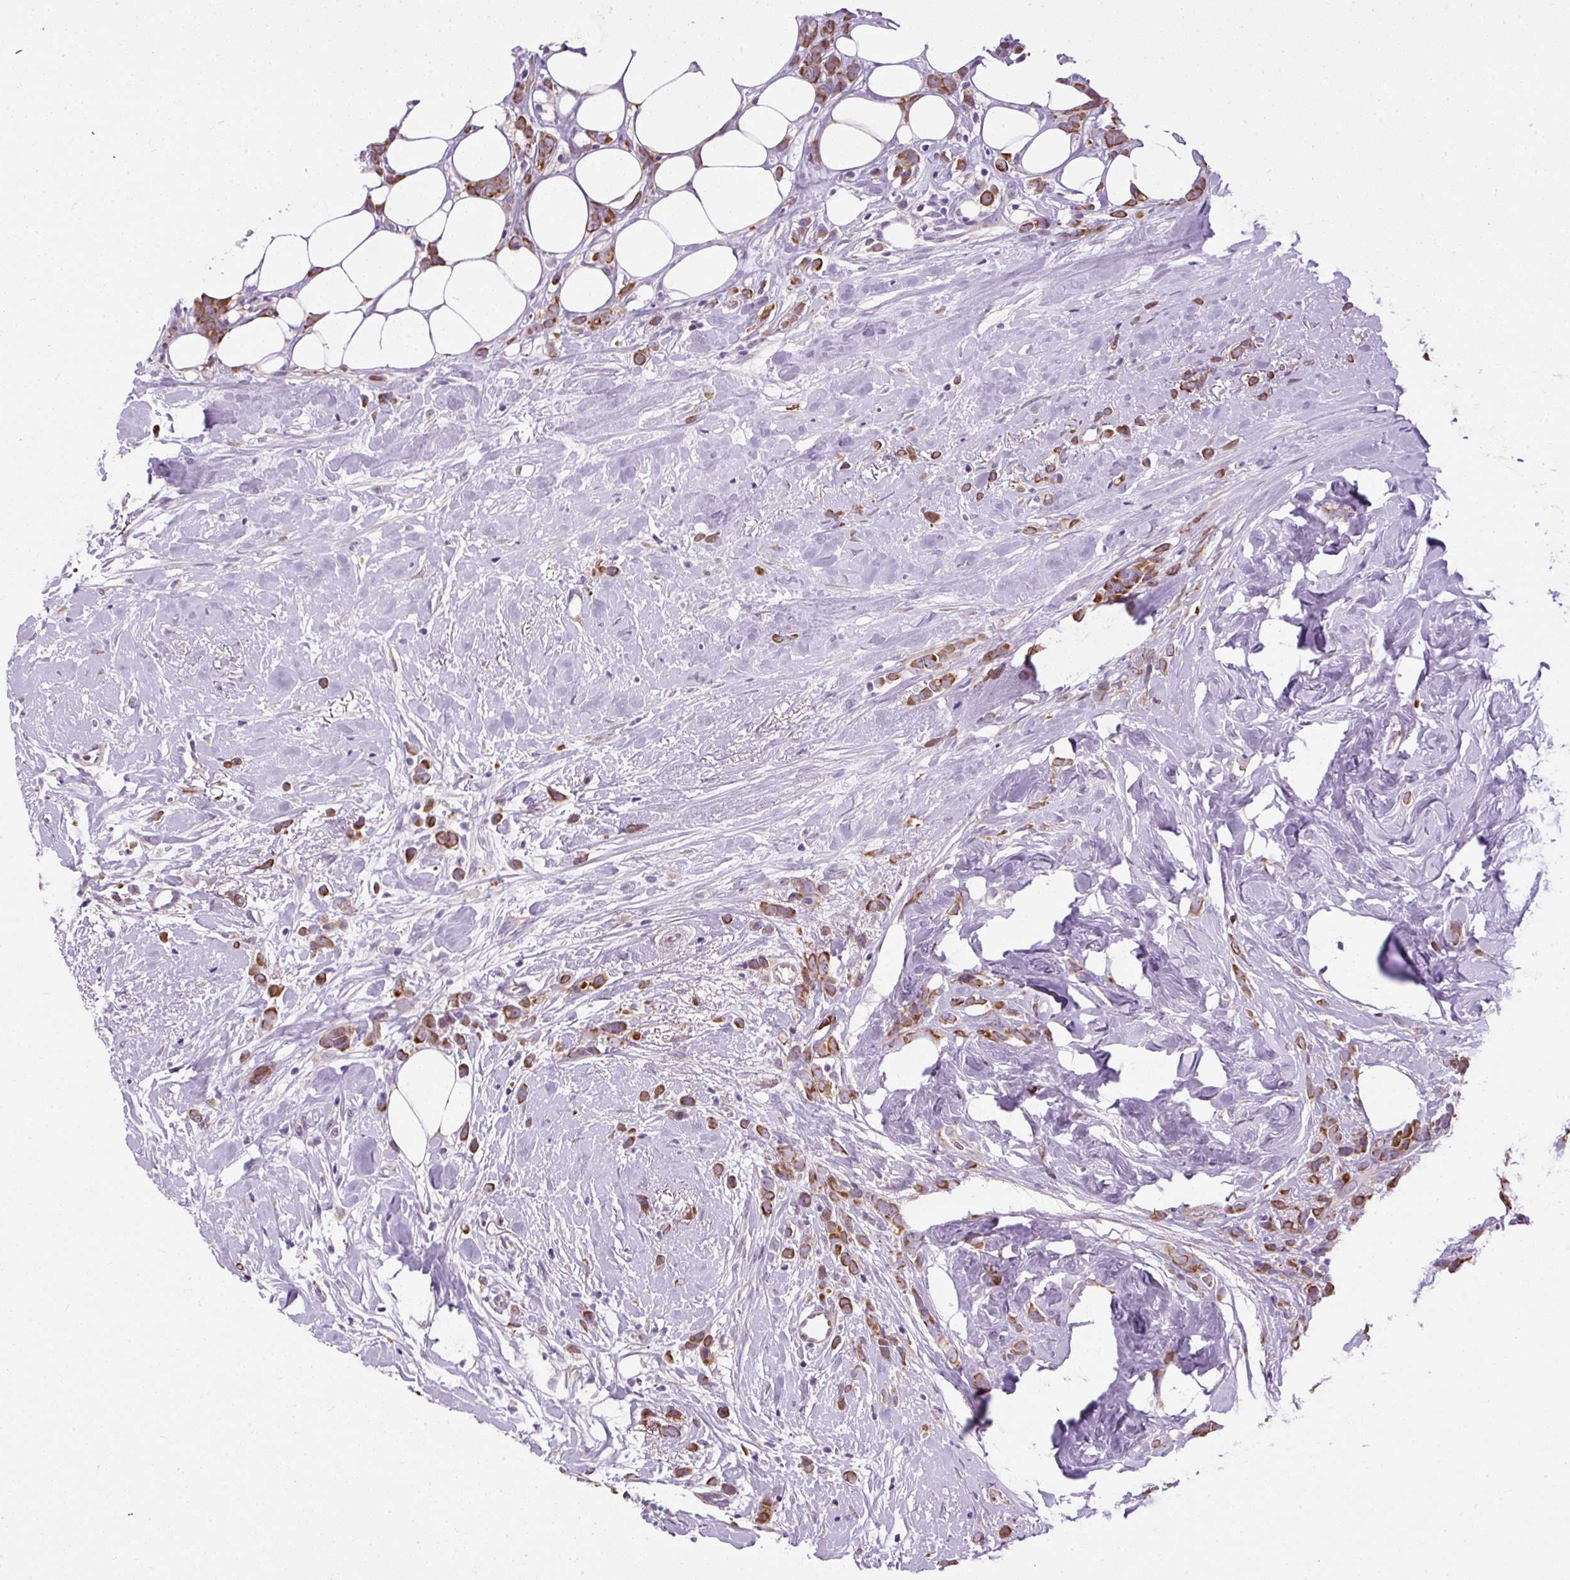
{"staining": {"intensity": "moderate", "quantity": ">75%", "location": "cytoplasmic/membranous"}, "tissue": "breast cancer", "cell_type": "Tumor cells", "image_type": "cancer", "snomed": [{"axis": "morphology", "description": "Duct carcinoma"}, {"axis": "topography", "description": "Breast"}], "caption": "Immunohistochemistry staining of breast cancer (intraductal carcinoma), which shows medium levels of moderate cytoplasmic/membranous positivity in about >75% of tumor cells indicating moderate cytoplasmic/membranous protein expression. The staining was performed using DAB (brown) for protein detection and nuclei were counterstained in hematoxylin (blue).", "gene": "FAM149A", "patient": {"sex": "female", "age": 80}}